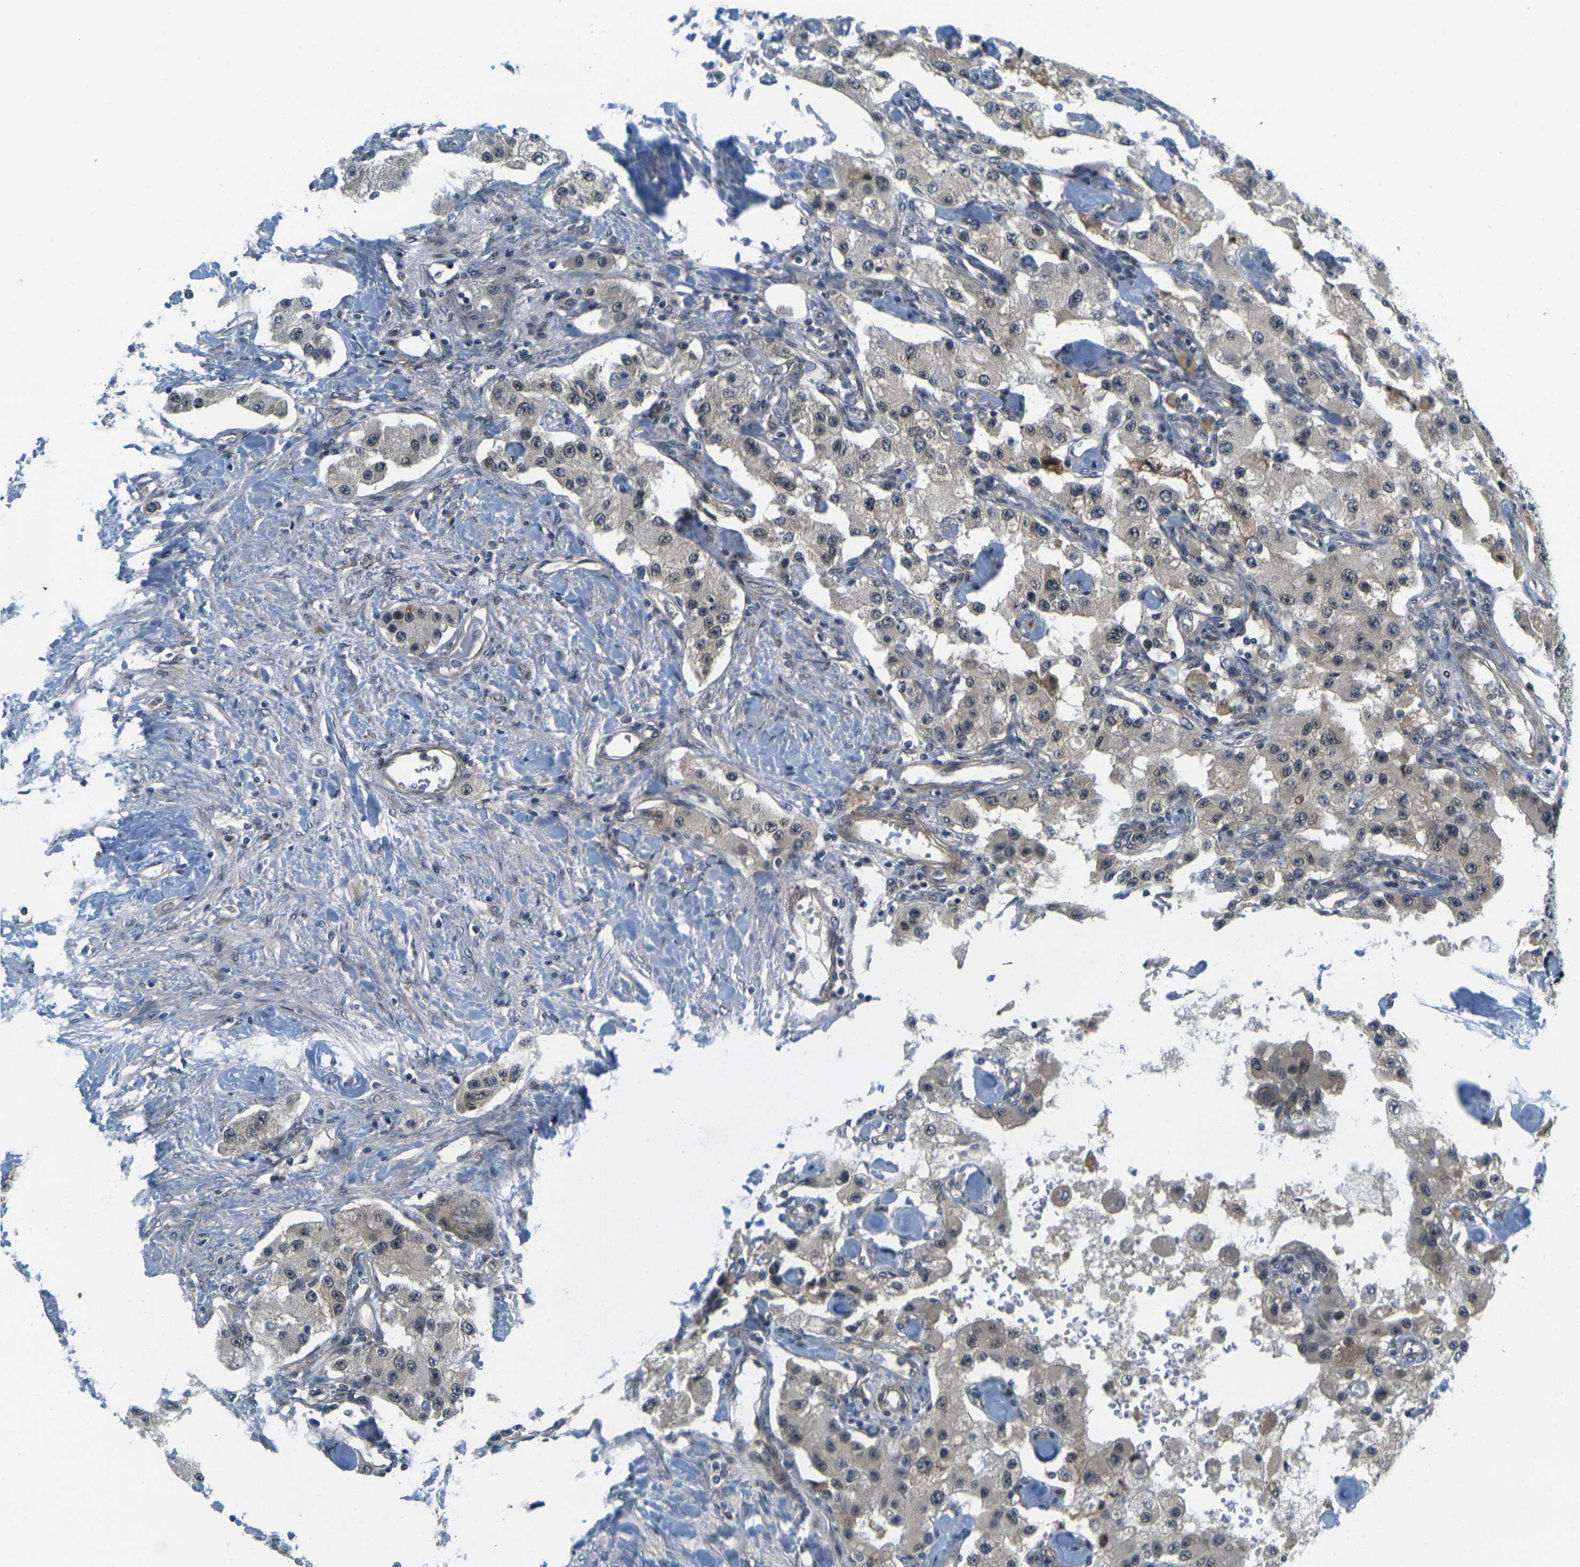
{"staining": {"intensity": "weak", "quantity": "25%-75%", "location": "cytoplasmic/membranous,nuclear"}, "tissue": "carcinoid", "cell_type": "Tumor cells", "image_type": "cancer", "snomed": [{"axis": "morphology", "description": "Carcinoid, malignant, NOS"}, {"axis": "topography", "description": "Pancreas"}], "caption": "About 25%-75% of tumor cells in human carcinoid exhibit weak cytoplasmic/membranous and nuclear protein expression as visualized by brown immunohistochemical staining.", "gene": "KCTD10", "patient": {"sex": "male", "age": 41}}